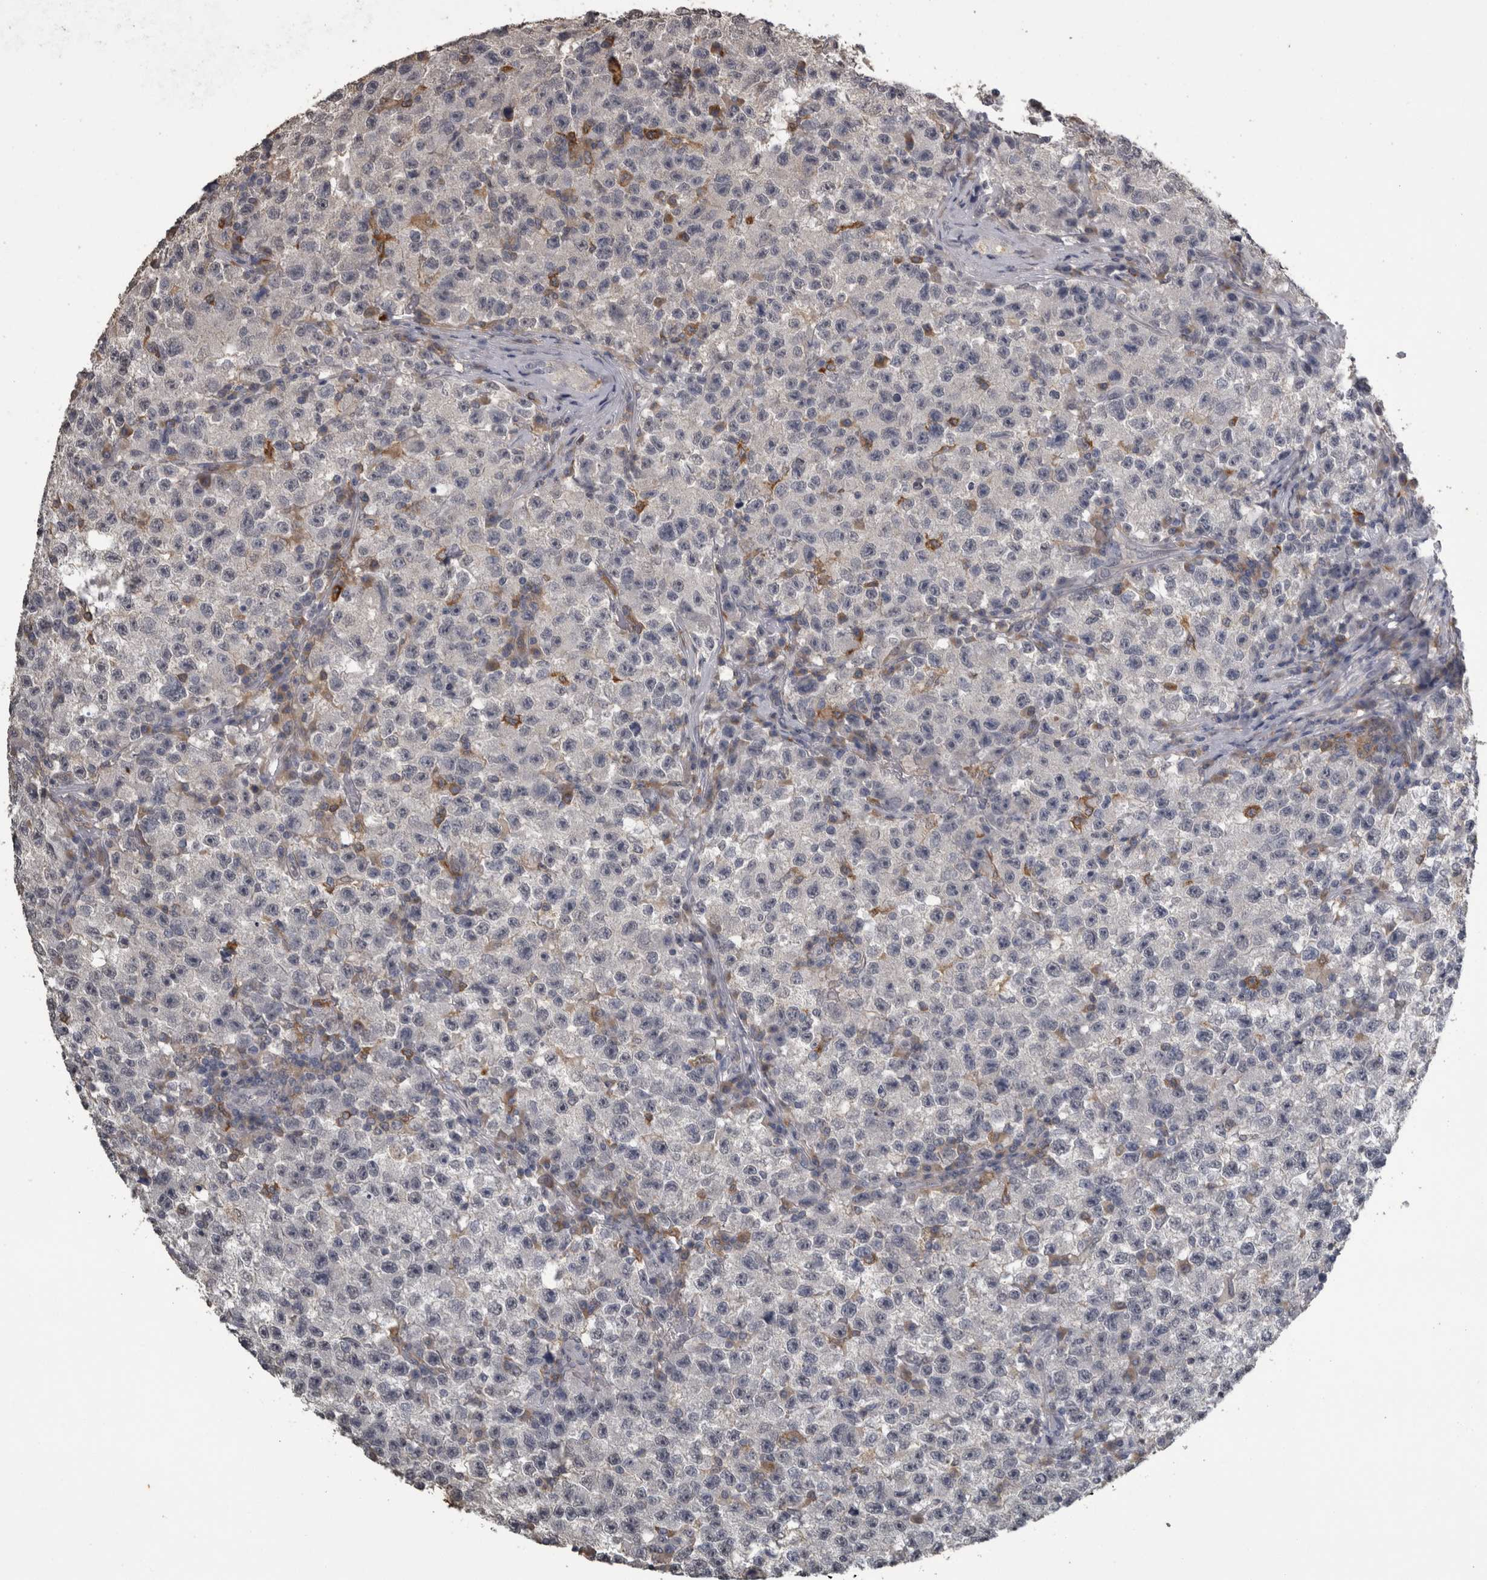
{"staining": {"intensity": "negative", "quantity": "none", "location": "none"}, "tissue": "testis cancer", "cell_type": "Tumor cells", "image_type": "cancer", "snomed": [{"axis": "morphology", "description": "Seminoma, NOS"}, {"axis": "topography", "description": "Testis"}], "caption": "Photomicrograph shows no significant protein expression in tumor cells of testis cancer (seminoma). Brightfield microscopy of immunohistochemistry (IHC) stained with DAB (brown) and hematoxylin (blue), captured at high magnification.", "gene": "PIK3AP1", "patient": {"sex": "male", "age": 22}}